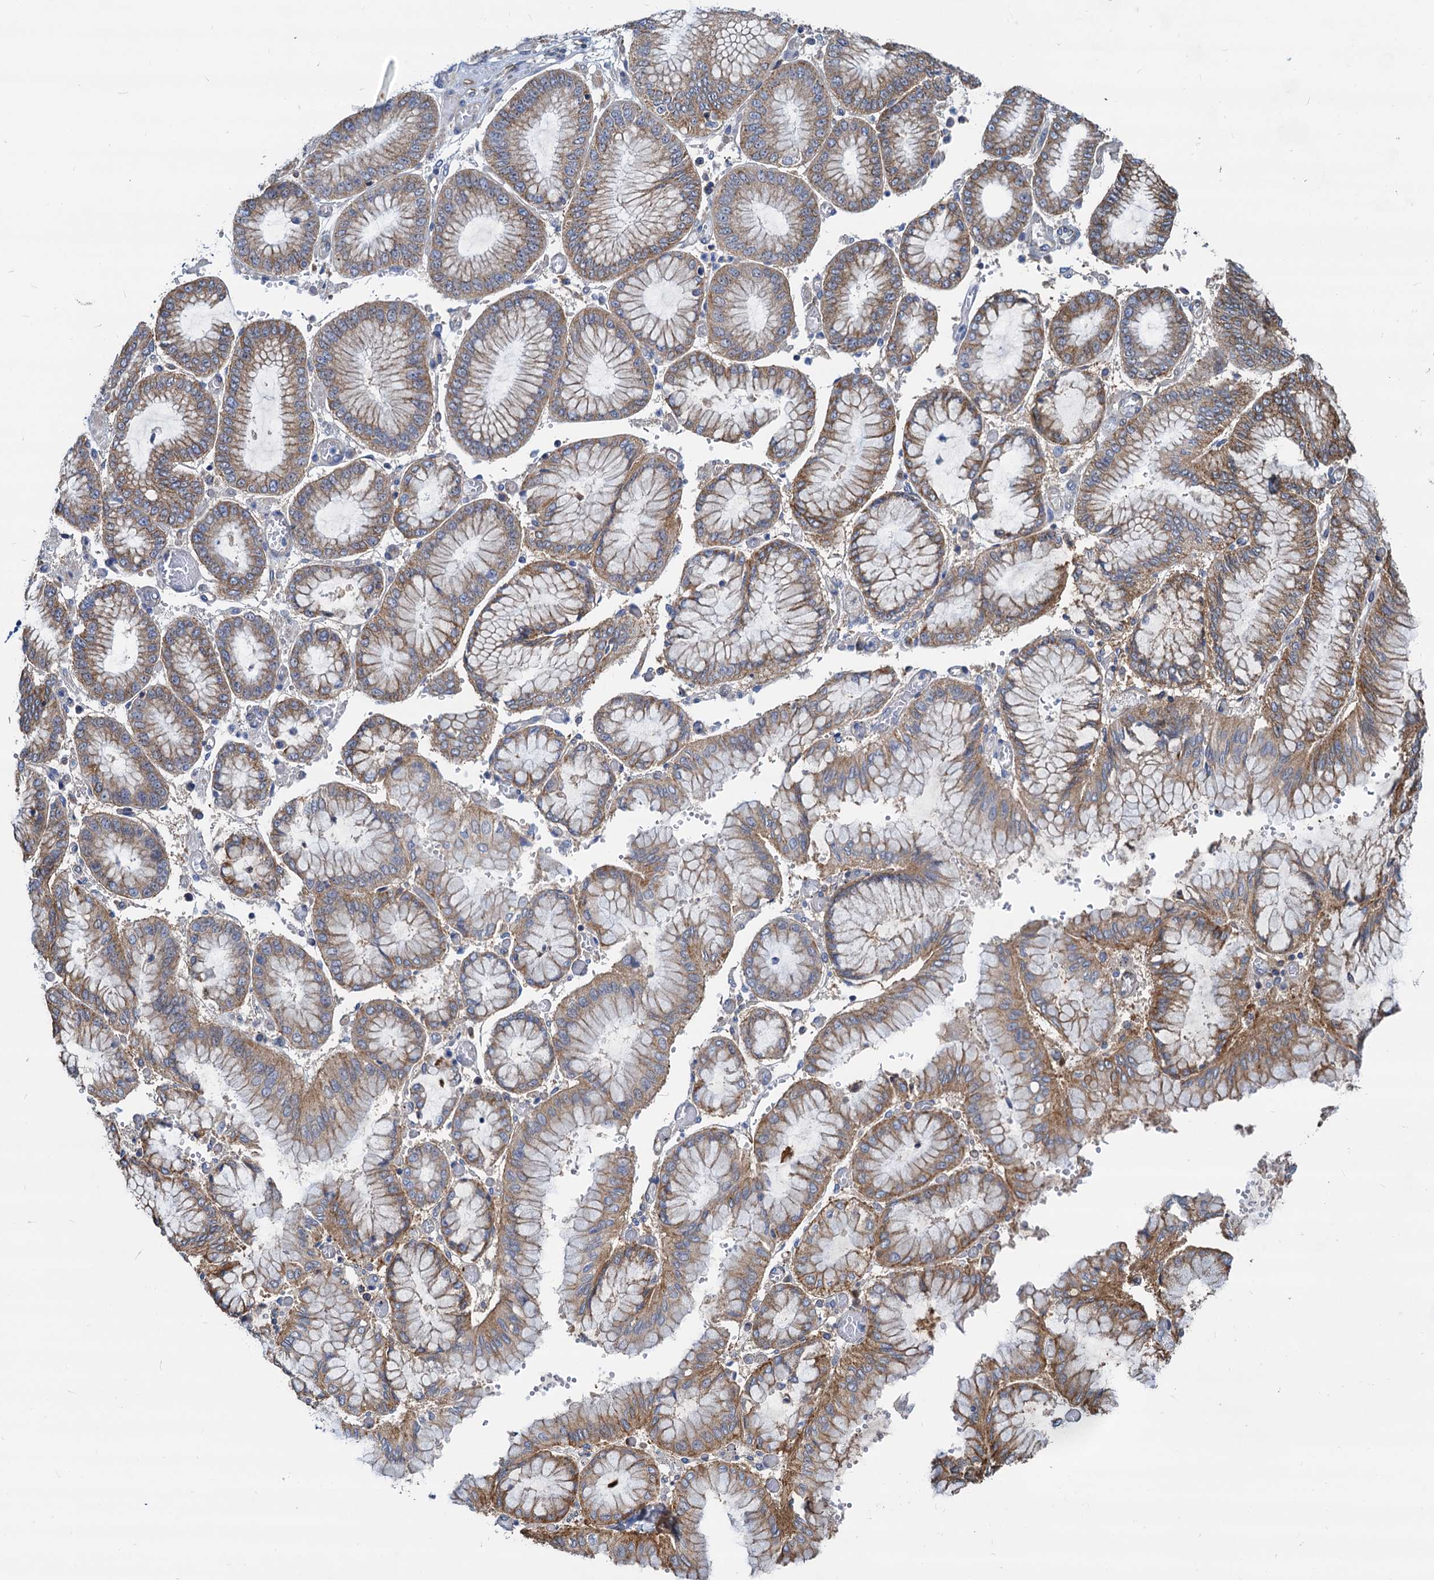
{"staining": {"intensity": "moderate", "quantity": ">75%", "location": "cytoplasmic/membranous"}, "tissue": "stomach cancer", "cell_type": "Tumor cells", "image_type": "cancer", "snomed": [{"axis": "morphology", "description": "Adenocarcinoma, NOS"}, {"axis": "topography", "description": "Stomach"}], "caption": "Human stomach adenocarcinoma stained for a protein (brown) exhibits moderate cytoplasmic/membranous positive positivity in approximately >75% of tumor cells.", "gene": "LNX2", "patient": {"sex": "male", "age": 76}}